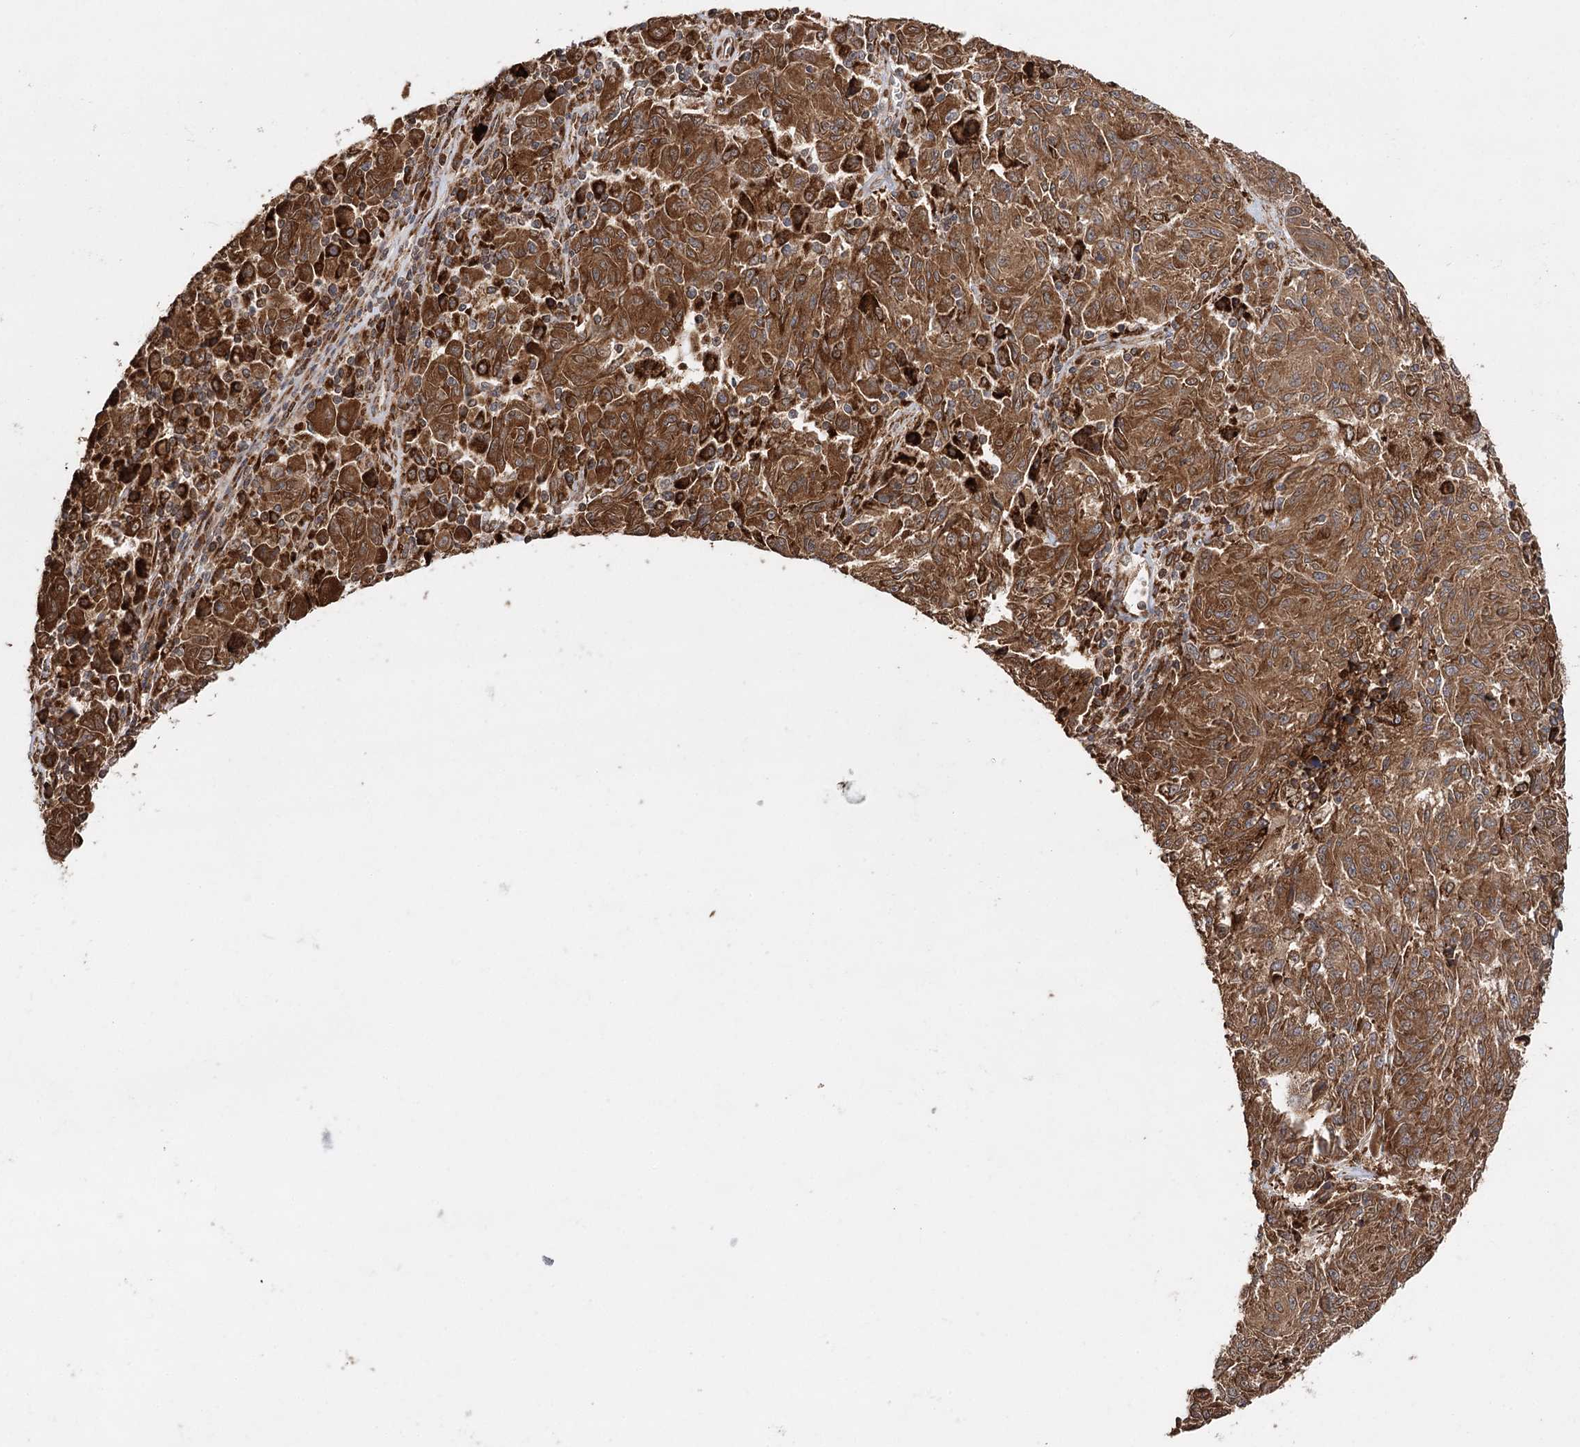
{"staining": {"intensity": "strong", "quantity": ">75%", "location": "cytoplasmic/membranous"}, "tissue": "melanoma", "cell_type": "Tumor cells", "image_type": "cancer", "snomed": [{"axis": "morphology", "description": "Malignant melanoma, NOS"}, {"axis": "topography", "description": "Skin"}], "caption": "Immunohistochemistry (DAB (3,3'-diaminobenzidine)) staining of human malignant melanoma displays strong cytoplasmic/membranous protein positivity in approximately >75% of tumor cells.", "gene": "DNAJB14", "patient": {"sex": "male", "age": 53}}